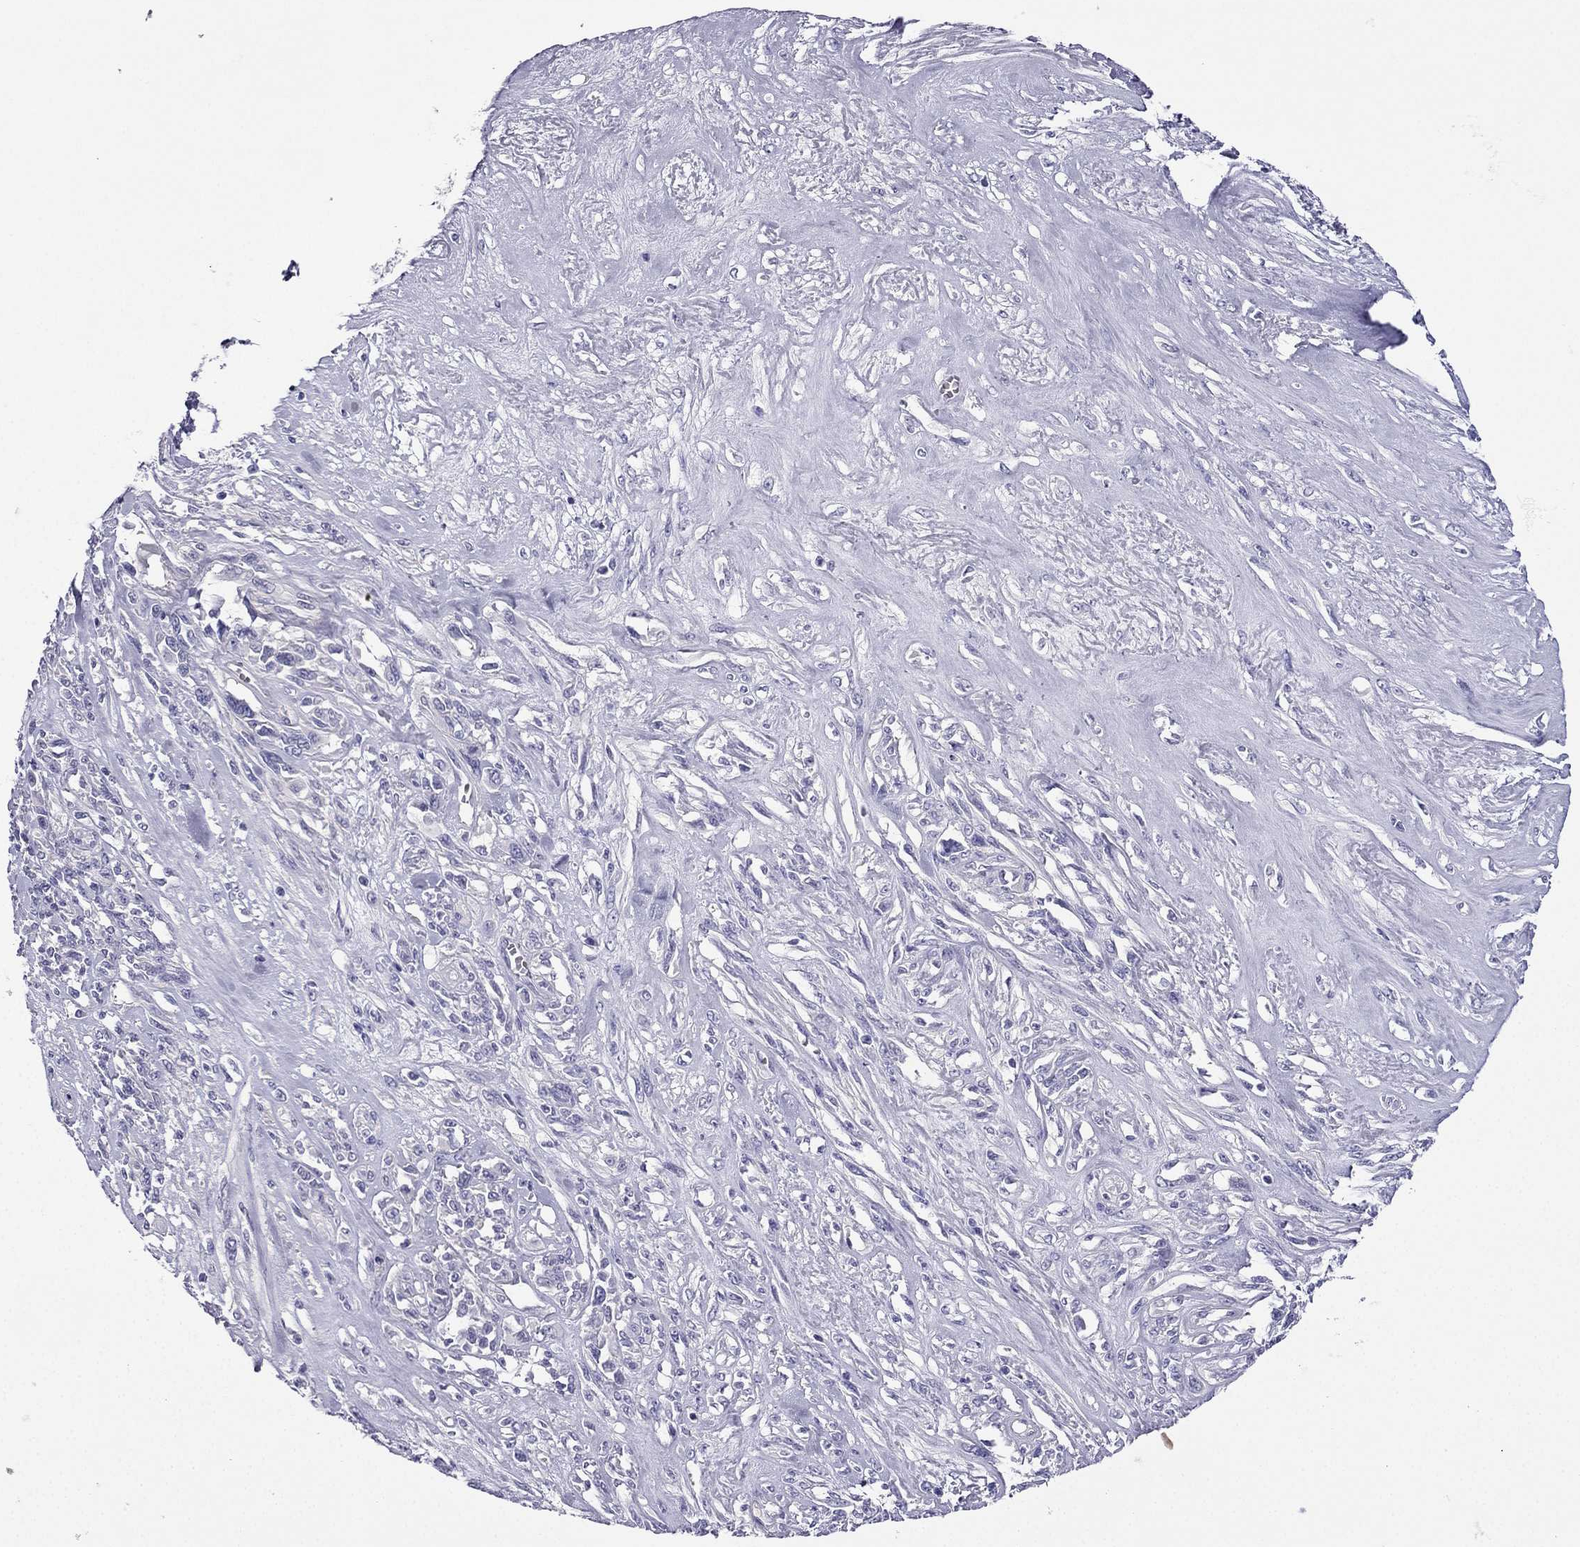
{"staining": {"intensity": "negative", "quantity": "none", "location": "none"}, "tissue": "melanoma", "cell_type": "Tumor cells", "image_type": "cancer", "snomed": [{"axis": "morphology", "description": "Malignant melanoma, NOS"}, {"axis": "topography", "description": "Skin"}], "caption": "A high-resolution image shows immunohistochemistry (IHC) staining of malignant melanoma, which exhibits no significant positivity in tumor cells.", "gene": "NPTX1", "patient": {"sex": "female", "age": 91}}